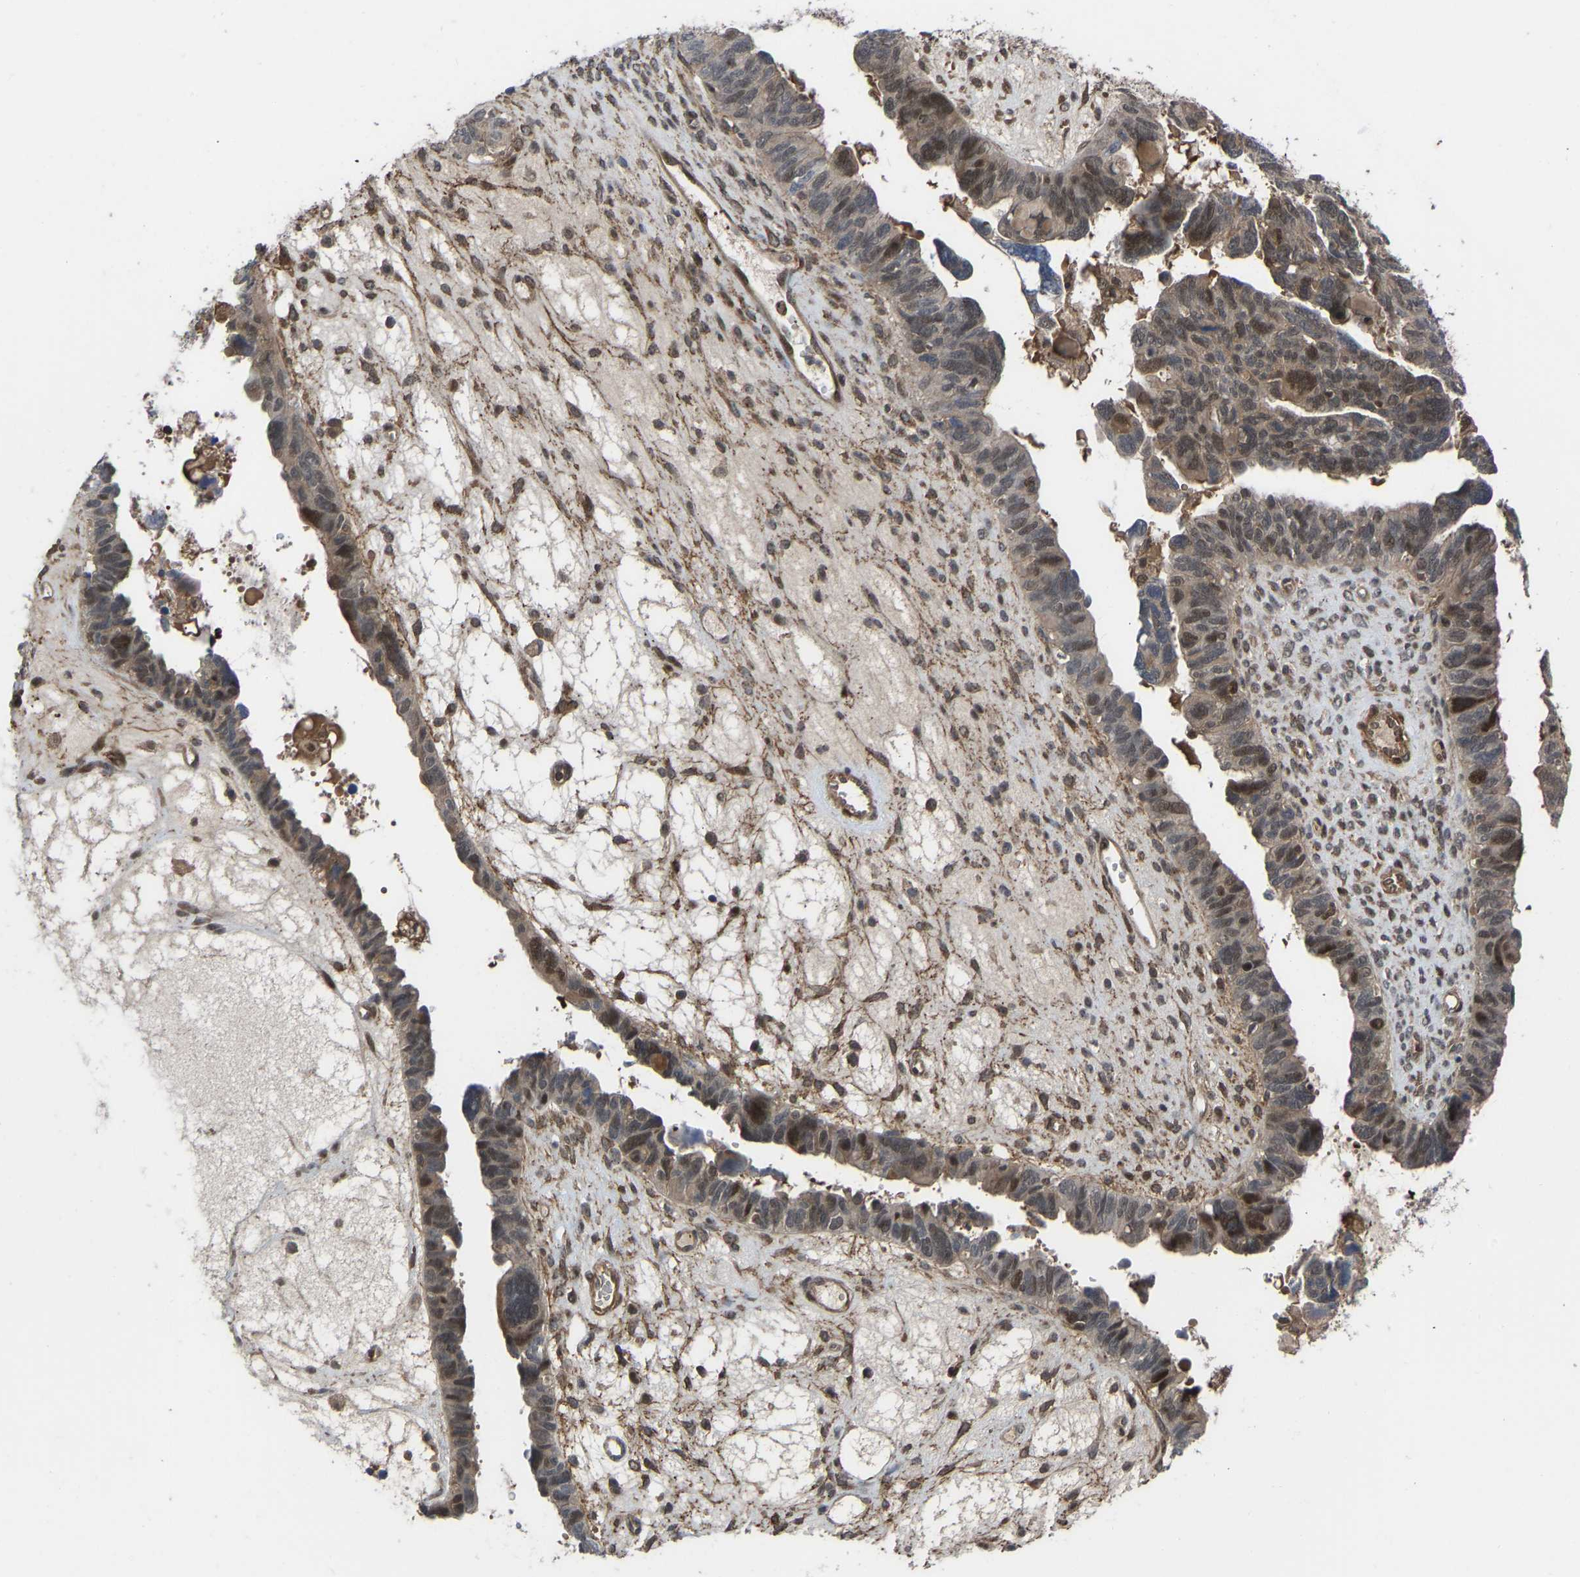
{"staining": {"intensity": "weak", "quantity": ">75%", "location": "cytoplasmic/membranous,nuclear"}, "tissue": "ovarian cancer", "cell_type": "Tumor cells", "image_type": "cancer", "snomed": [{"axis": "morphology", "description": "Cystadenocarcinoma, serous, NOS"}, {"axis": "topography", "description": "Ovary"}], "caption": "This is a photomicrograph of immunohistochemistry staining of ovarian serous cystadenocarcinoma, which shows weak staining in the cytoplasmic/membranous and nuclear of tumor cells.", "gene": "CYP7B1", "patient": {"sex": "female", "age": 79}}